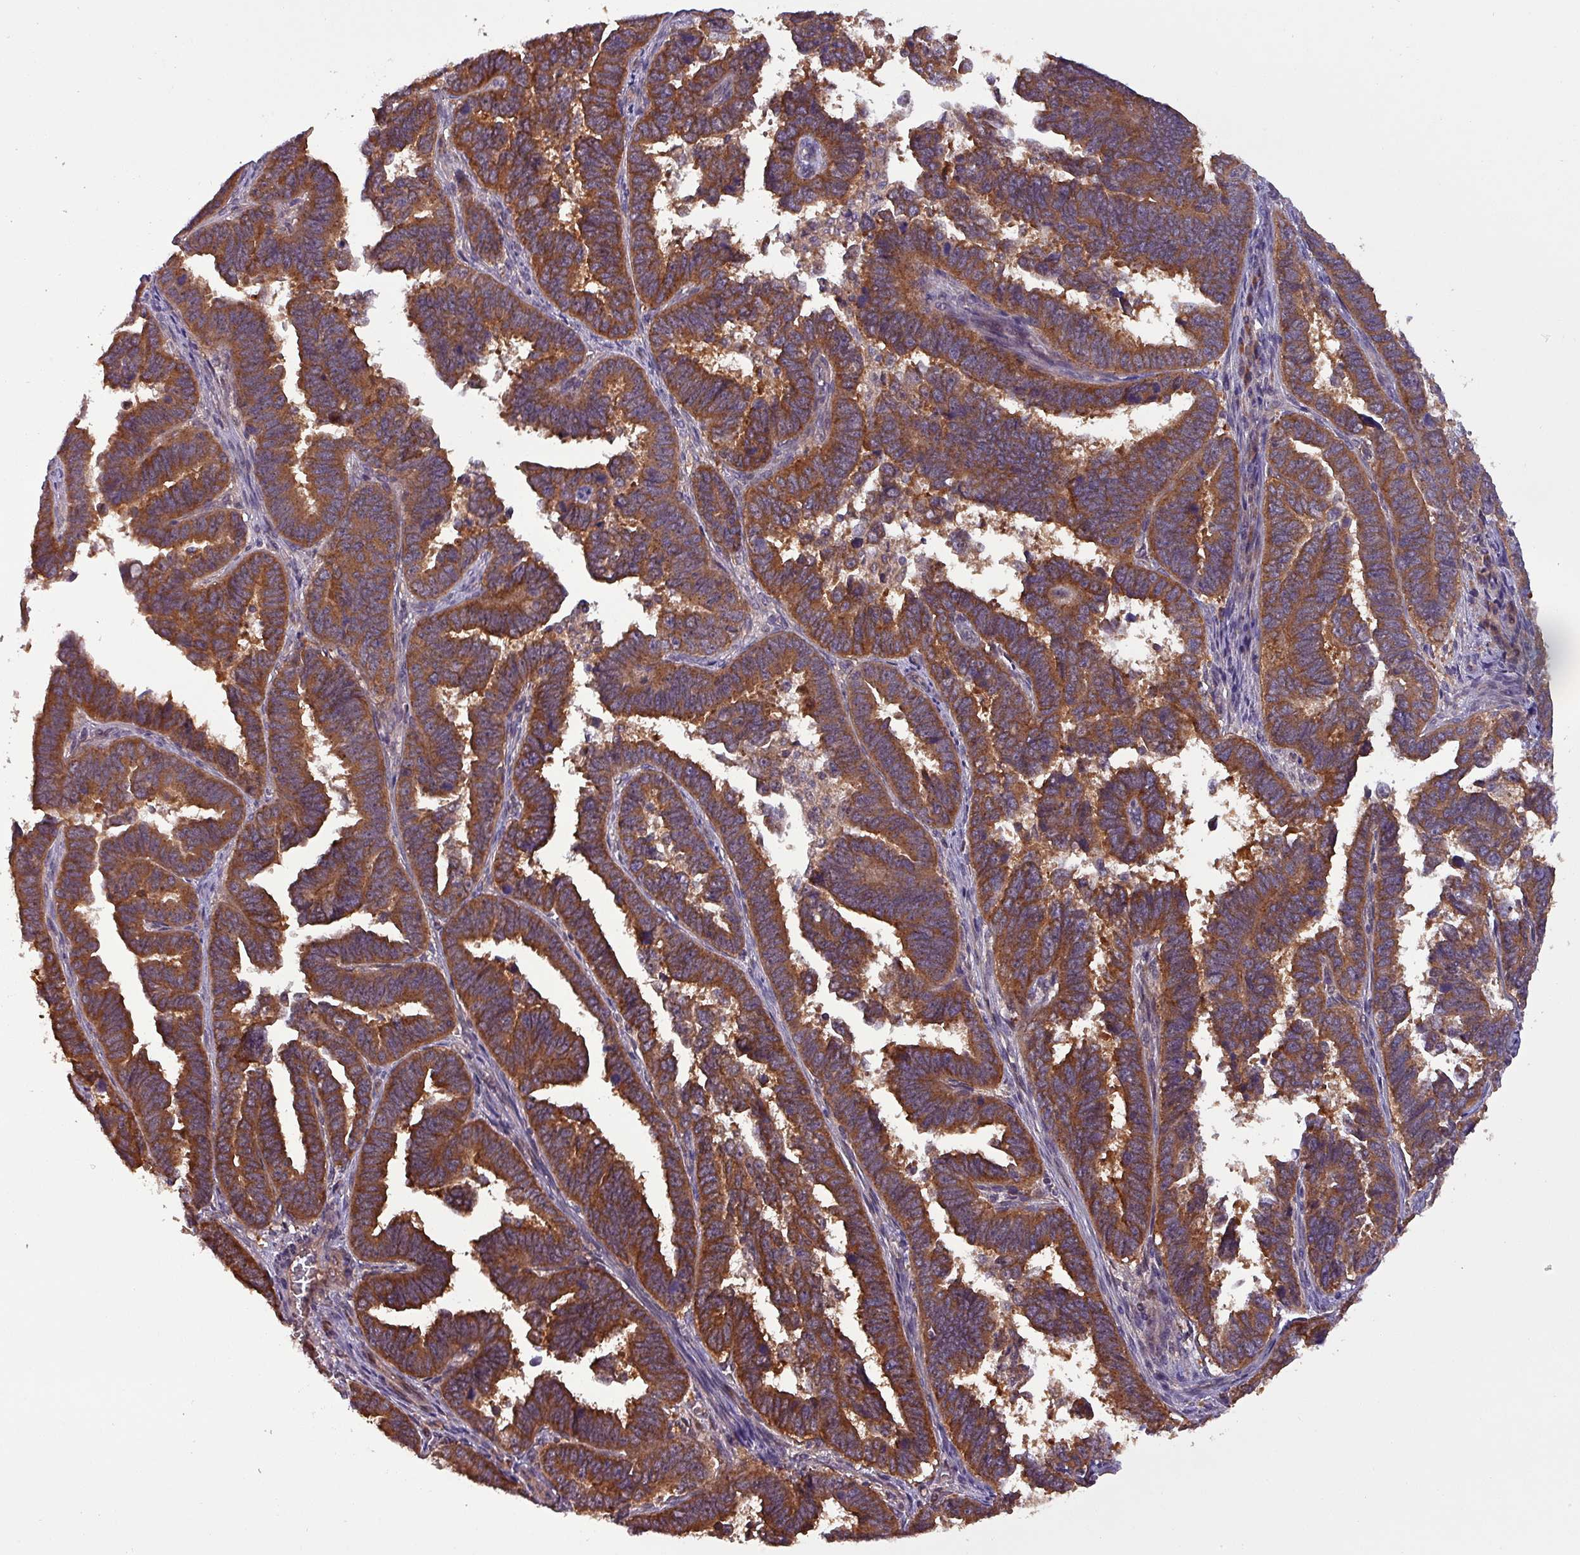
{"staining": {"intensity": "strong", "quantity": ">75%", "location": "cytoplasmic/membranous"}, "tissue": "endometrial cancer", "cell_type": "Tumor cells", "image_type": "cancer", "snomed": [{"axis": "morphology", "description": "Adenocarcinoma, NOS"}, {"axis": "topography", "description": "Endometrium"}], "caption": "Immunohistochemical staining of human endometrial cancer demonstrates high levels of strong cytoplasmic/membranous protein positivity in approximately >75% of tumor cells. (DAB IHC with brightfield microscopy, high magnification).", "gene": "PAFAH1B2", "patient": {"sex": "female", "age": 75}}